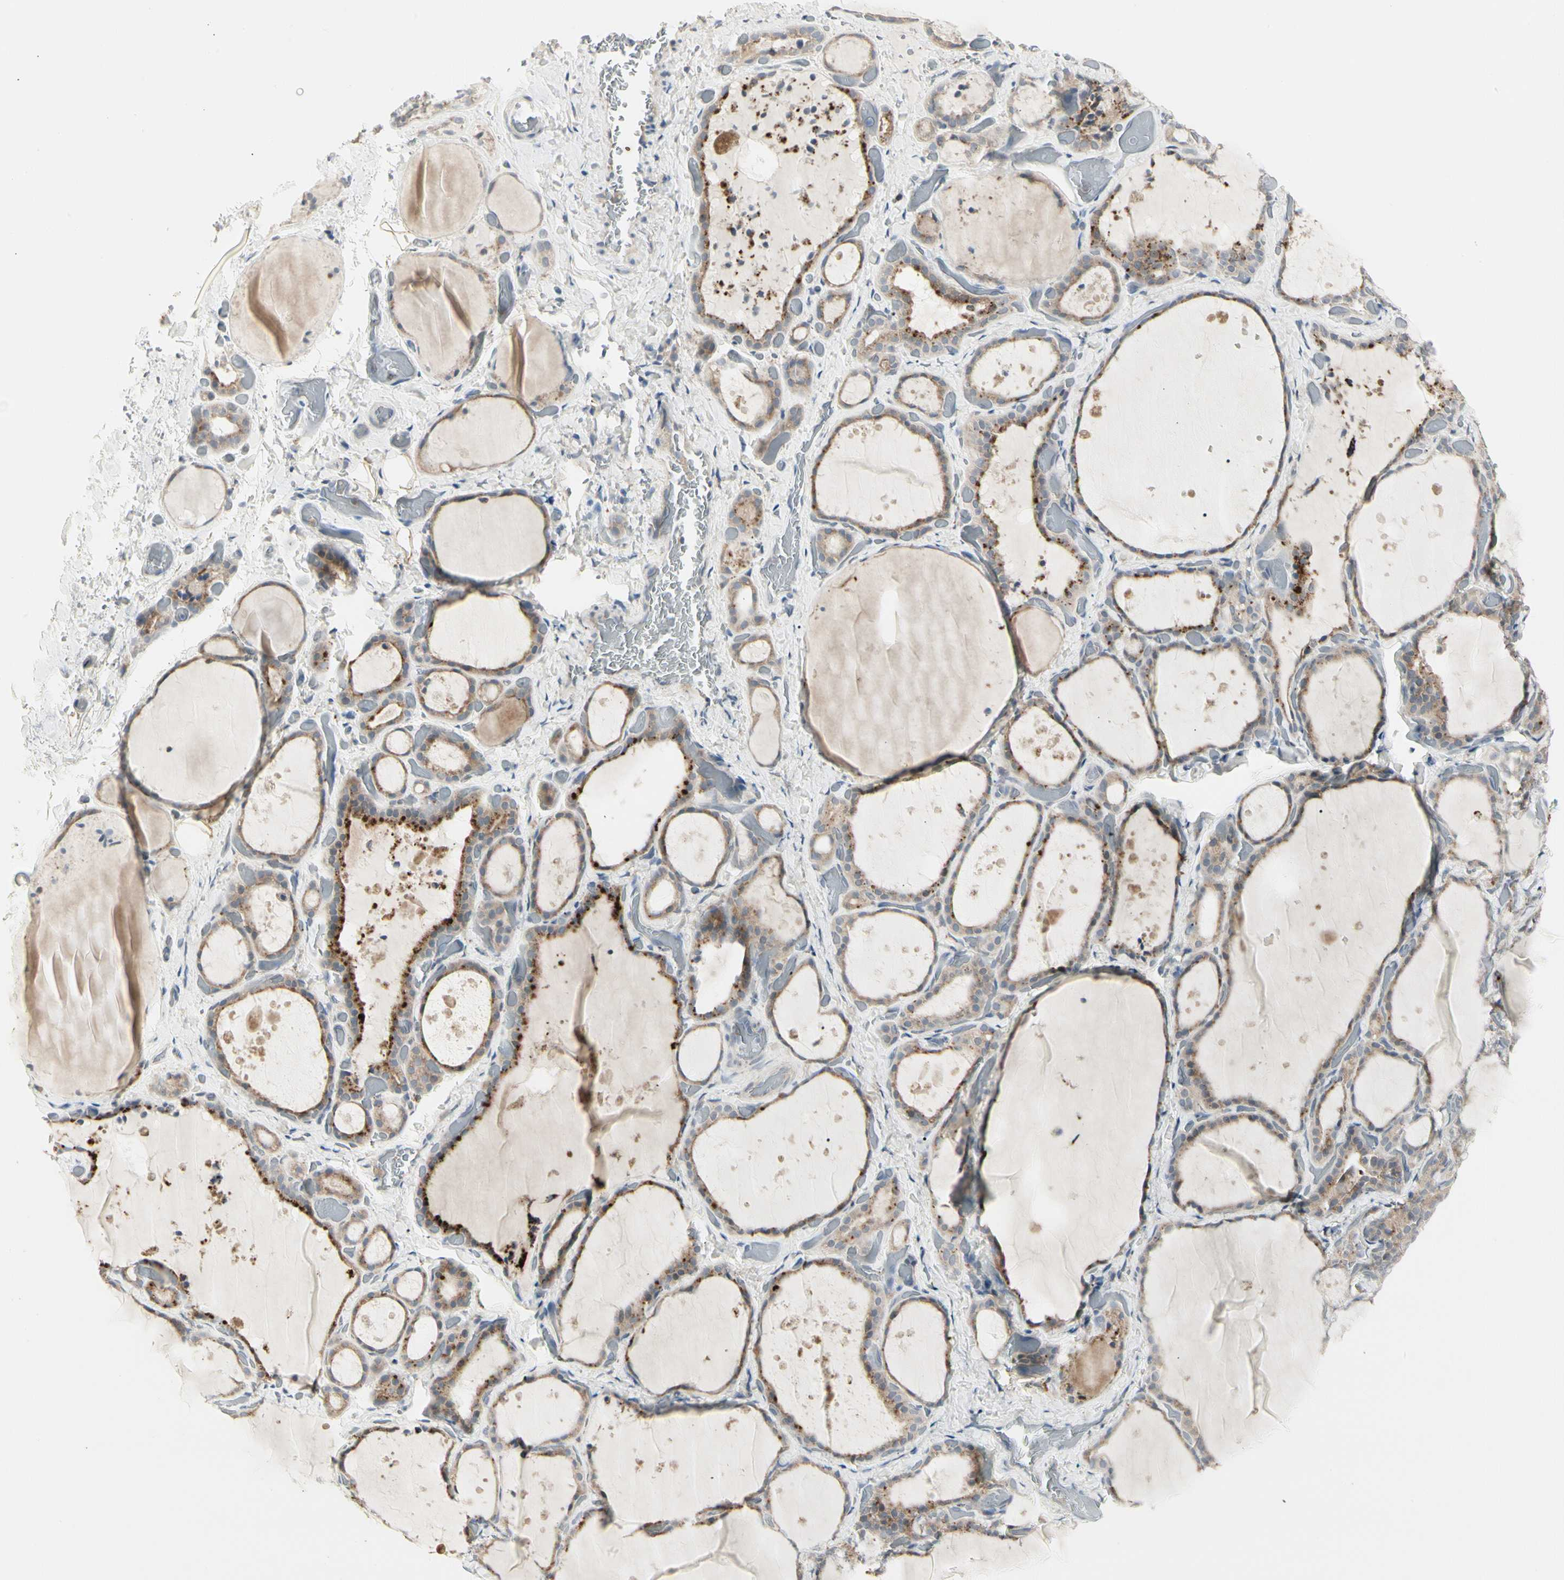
{"staining": {"intensity": "moderate", "quantity": "25%-75%", "location": "cytoplasmic/membranous"}, "tissue": "thyroid gland", "cell_type": "Glandular cells", "image_type": "normal", "snomed": [{"axis": "morphology", "description": "Normal tissue, NOS"}, {"axis": "topography", "description": "Thyroid gland"}], "caption": "DAB (3,3'-diaminobenzidine) immunohistochemical staining of normal thyroid gland exhibits moderate cytoplasmic/membranous protein positivity in about 25%-75% of glandular cells. Using DAB (brown) and hematoxylin (blue) stains, captured at high magnification using brightfield microscopy.", "gene": "GRN", "patient": {"sex": "female", "age": 44}}